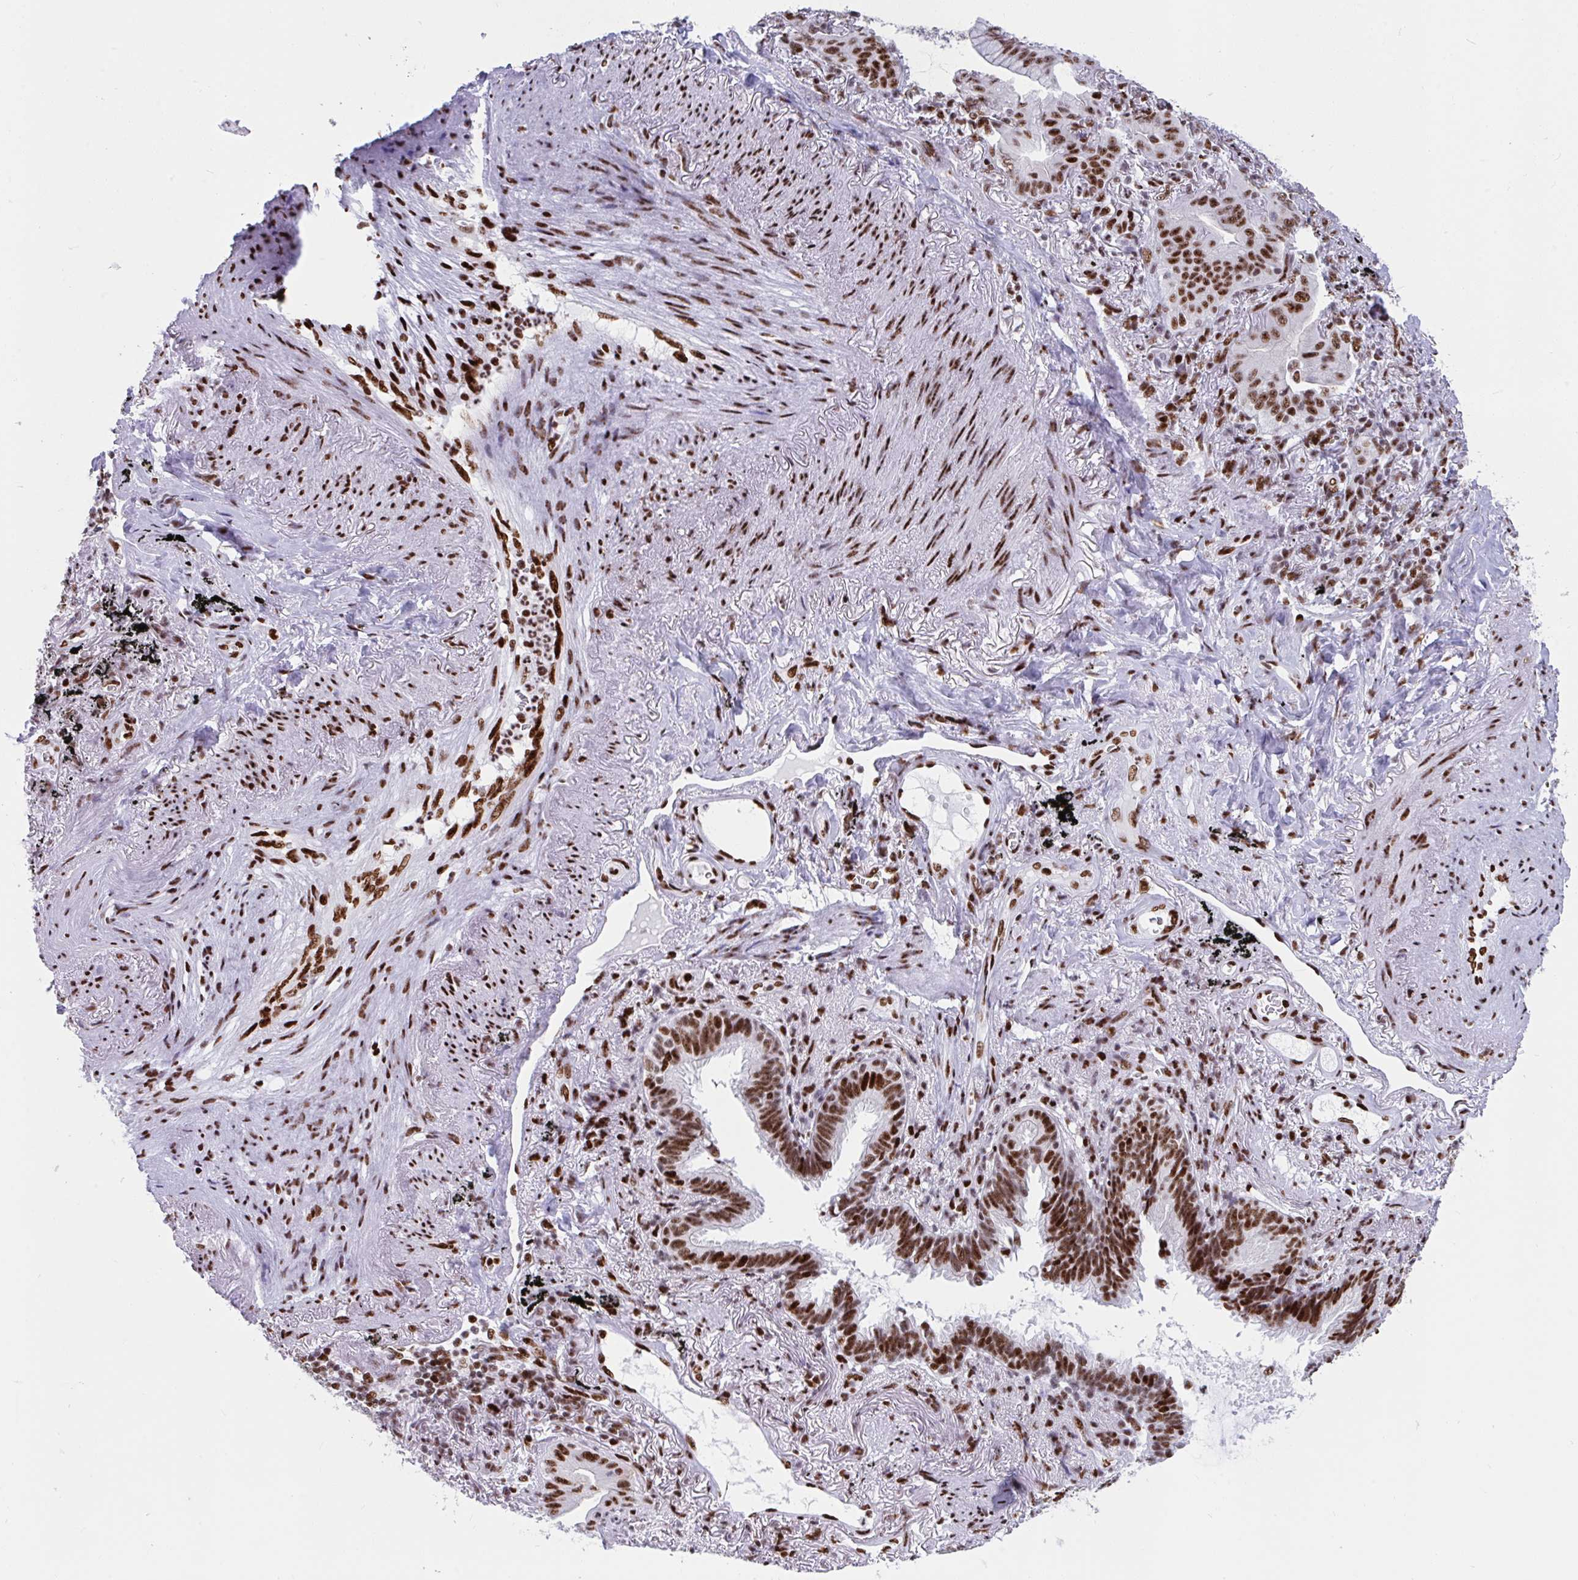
{"staining": {"intensity": "strong", "quantity": ">75%", "location": "nuclear"}, "tissue": "lung cancer", "cell_type": "Tumor cells", "image_type": "cancer", "snomed": [{"axis": "morphology", "description": "Adenocarcinoma, NOS"}, {"axis": "topography", "description": "Lung"}], "caption": "Immunohistochemistry histopathology image of human lung adenocarcinoma stained for a protein (brown), which exhibits high levels of strong nuclear staining in approximately >75% of tumor cells.", "gene": "IKZF2", "patient": {"sex": "male", "age": 77}}